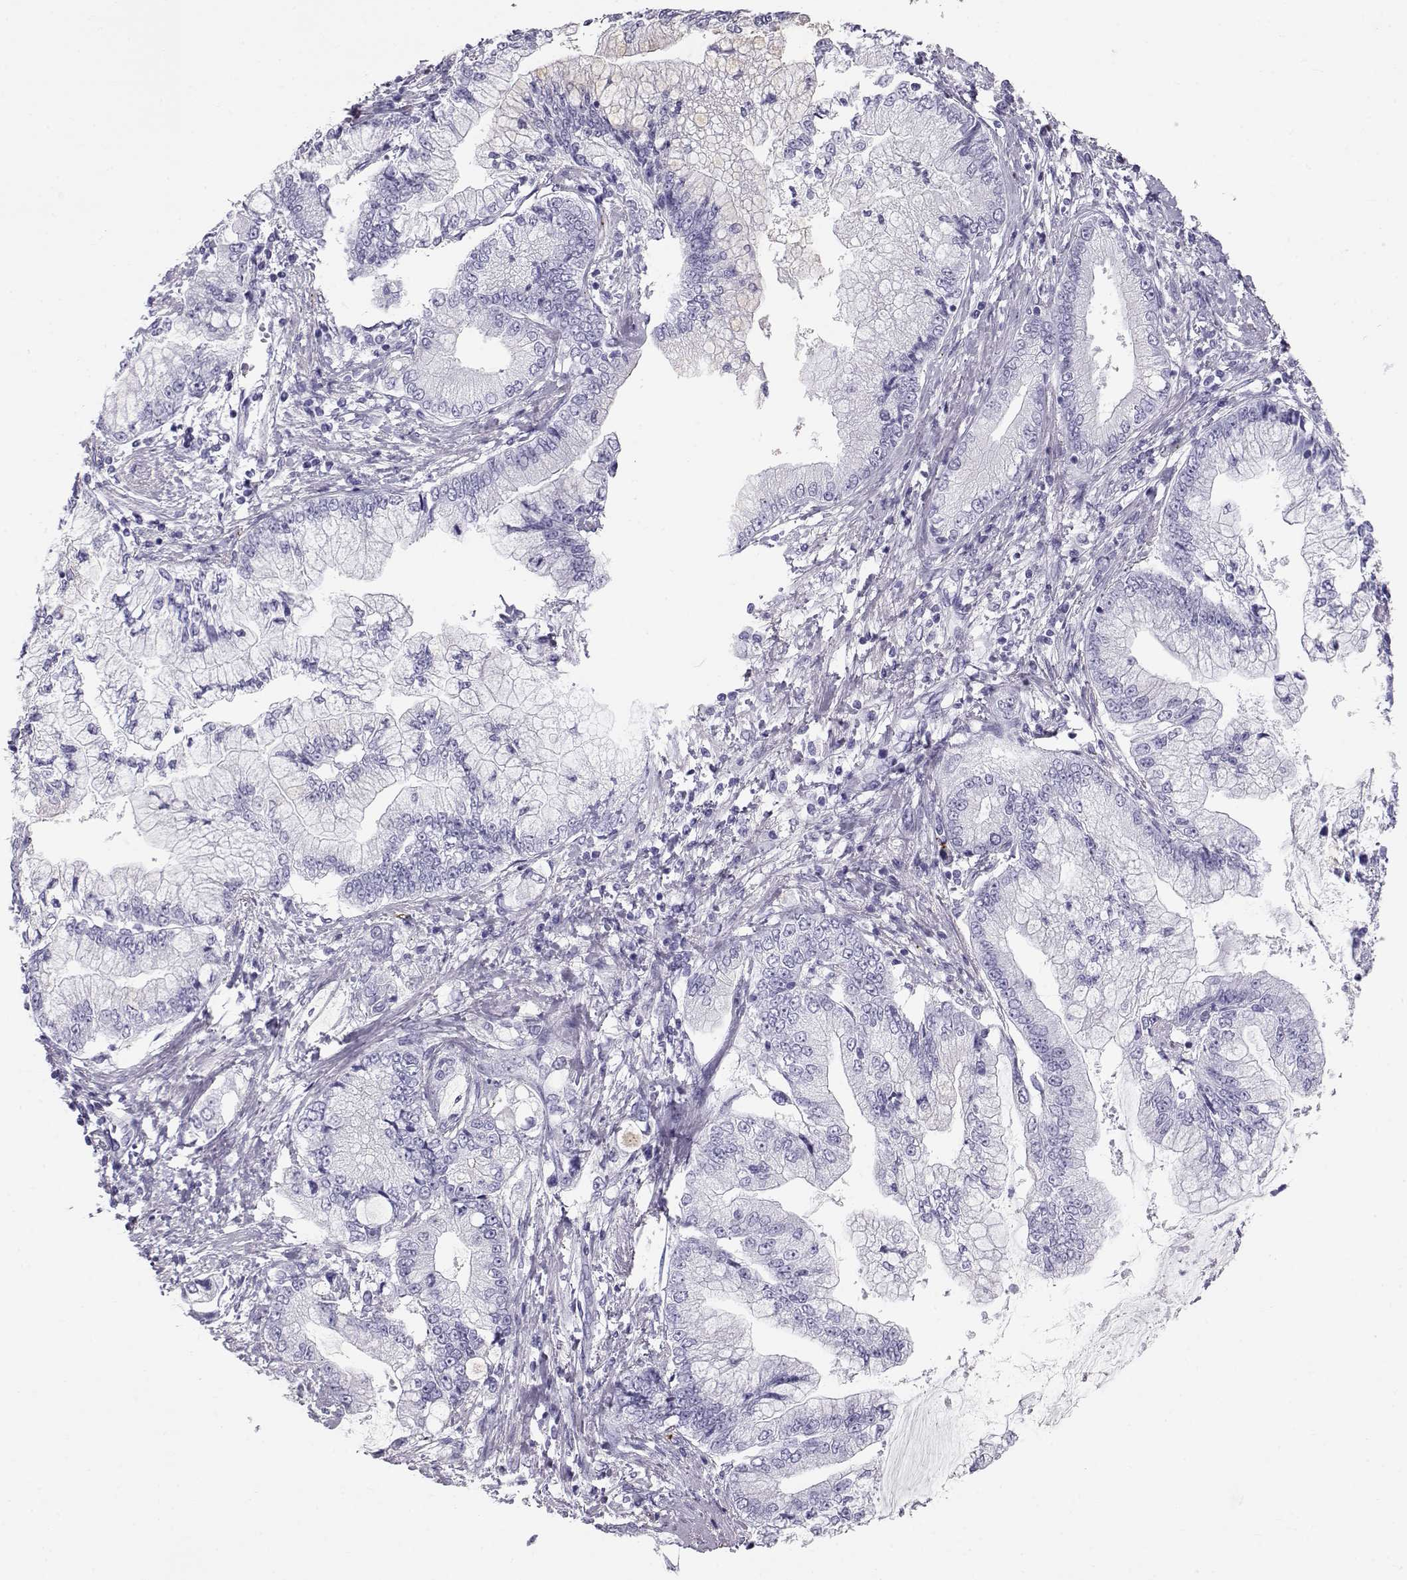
{"staining": {"intensity": "negative", "quantity": "none", "location": "none"}, "tissue": "stomach cancer", "cell_type": "Tumor cells", "image_type": "cancer", "snomed": [{"axis": "morphology", "description": "Adenocarcinoma, NOS"}, {"axis": "topography", "description": "Stomach, upper"}], "caption": "The immunohistochemistry micrograph has no significant positivity in tumor cells of stomach cancer tissue.", "gene": "RD3", "patient": {"sex": "female", "age": 74}}